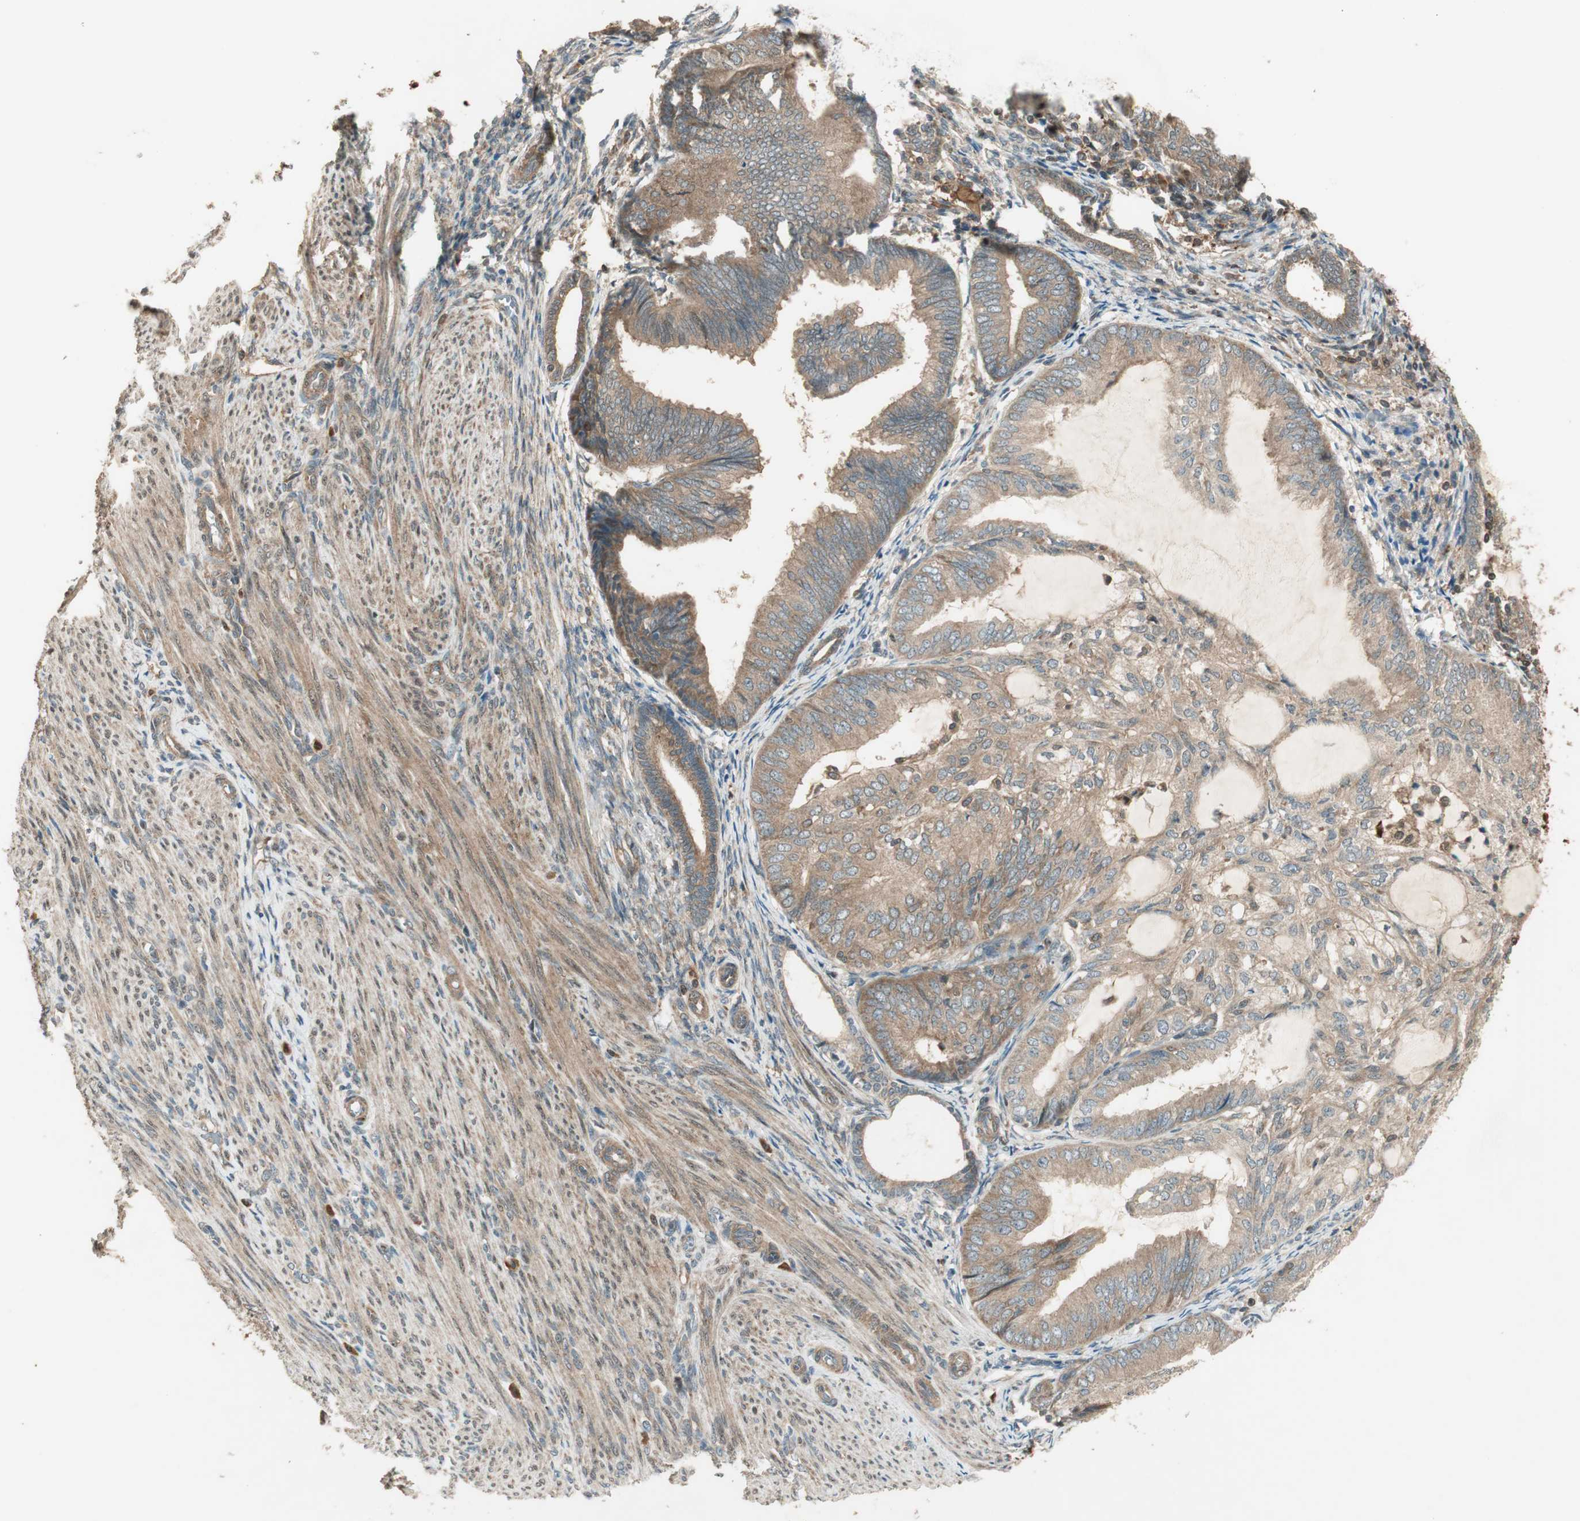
{"staining": {"intensity": "moderate", "quantity": ">75%", "location": "cytoplasmic/membranous"}, "tissue": "endometrial cancer", "cell_type": "Tumor cells", "image_type": "cancer", "snomed": [{"axis": "morphology", "description": "Adenocarcinoma, NOS"}, {"axis": "topography", "description": "Endometrium"}], "caption": "The photomicrograph demonstrates staining of endometrial cancer, revealing moderate cytoplasmic/membranous protein positivity (brown color) within tumor cells.", "gene": "CNOT4", "patient": {"sex": "female", "age": 81}}